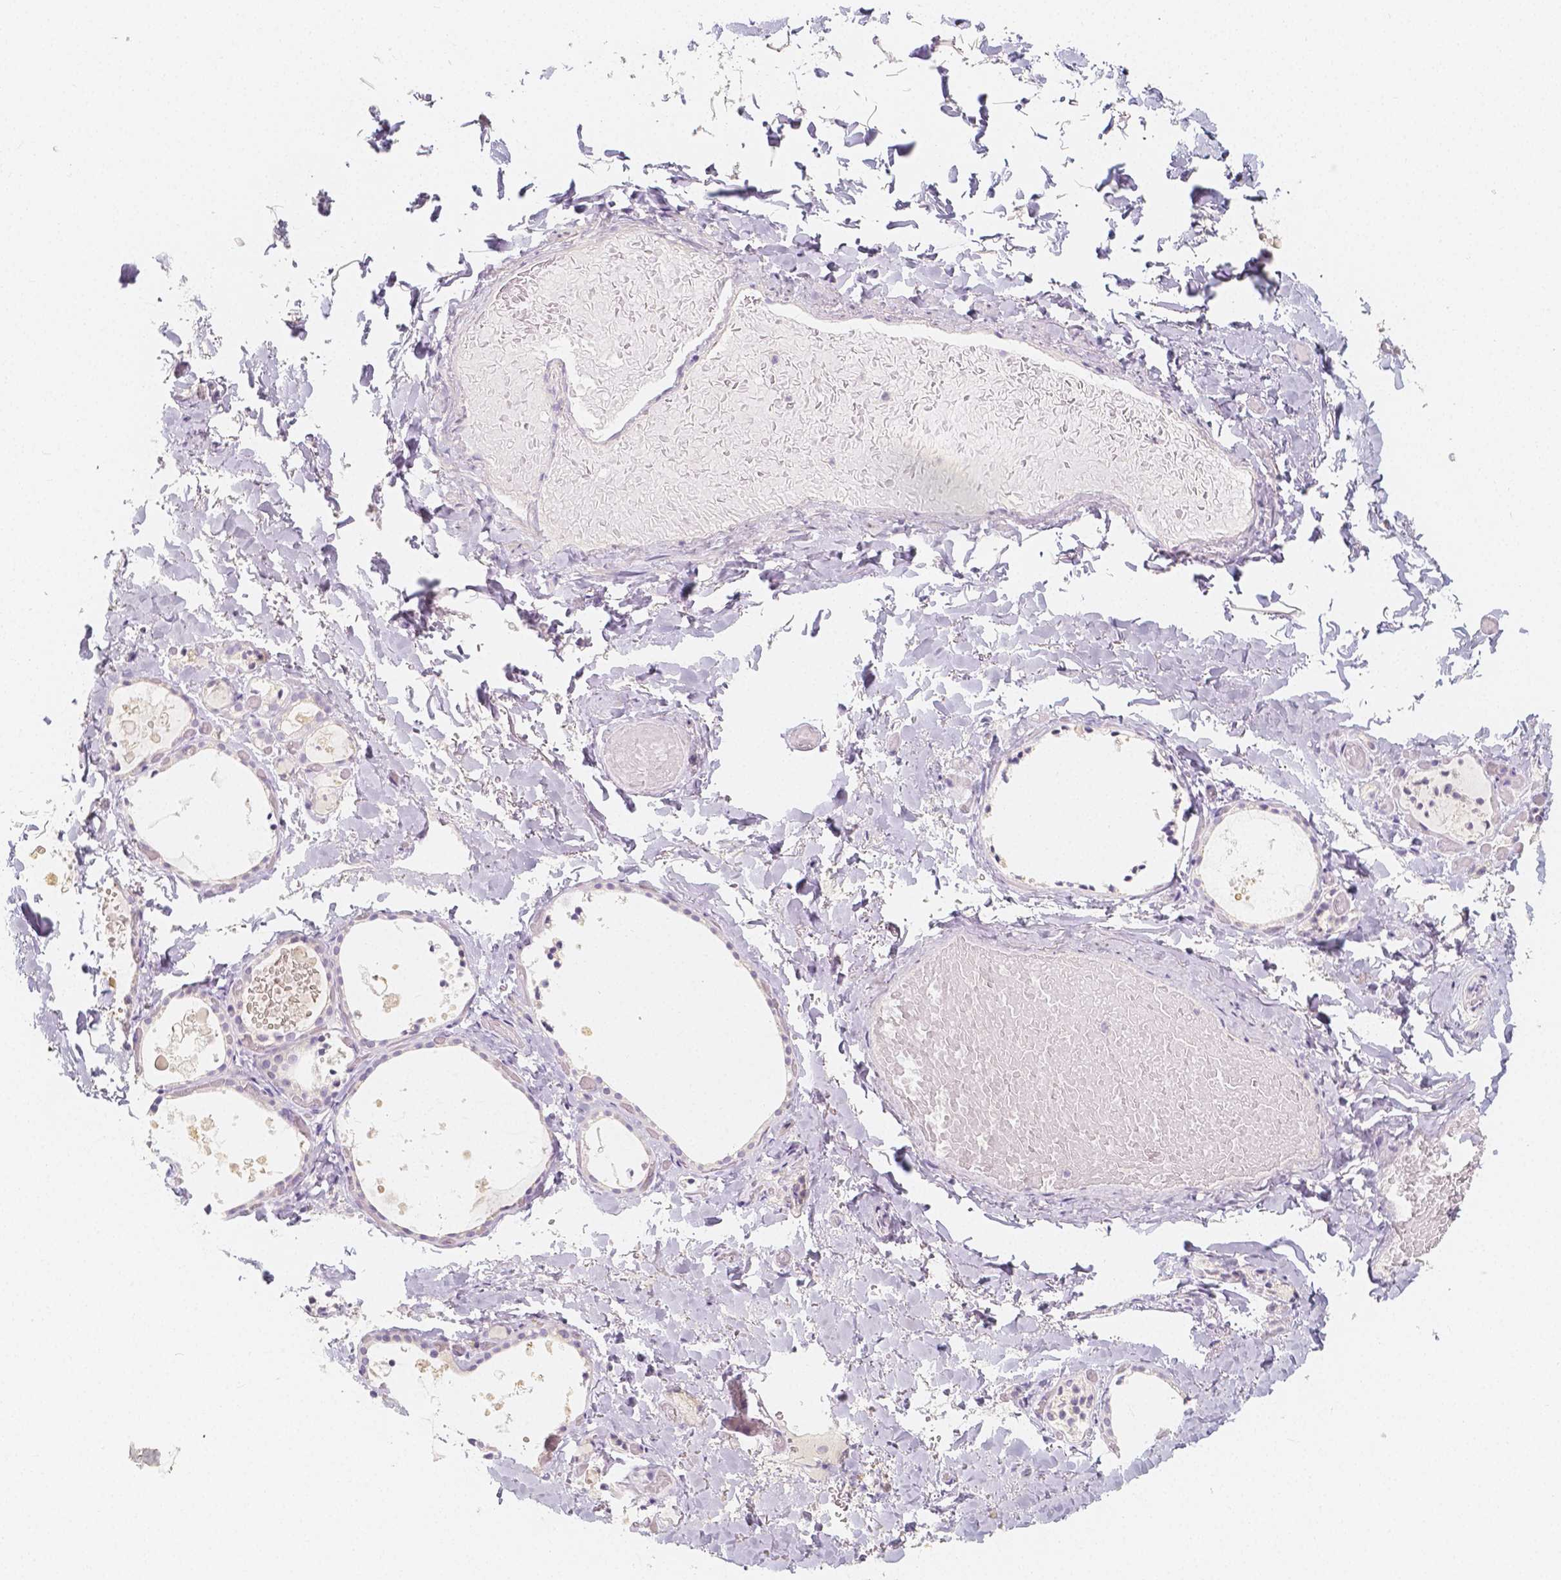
{"staining": {"intensity": "negative", "quantity": "none", "location": "none"}, "tissue": "thyroid gland", "cell_type": "Glandular cells", "image_type": "normal", "snomed": [{"axis": "morphology", "description": "Normal tissue, NOS"}, {"axis": "topography", "description": "Thyroid gland"}], "caption": "Immunohistochemical staining of unremarkable human thyroid gland exhibits no significant expression in glandular cells. The staining was performed using DAB to visualize the protein expression in brown, while the nuclei were stained in blue with hematoxylin (Magnification: 20x).", "gene": "BATF", "patient": {"sex": "female", "age": 56}}